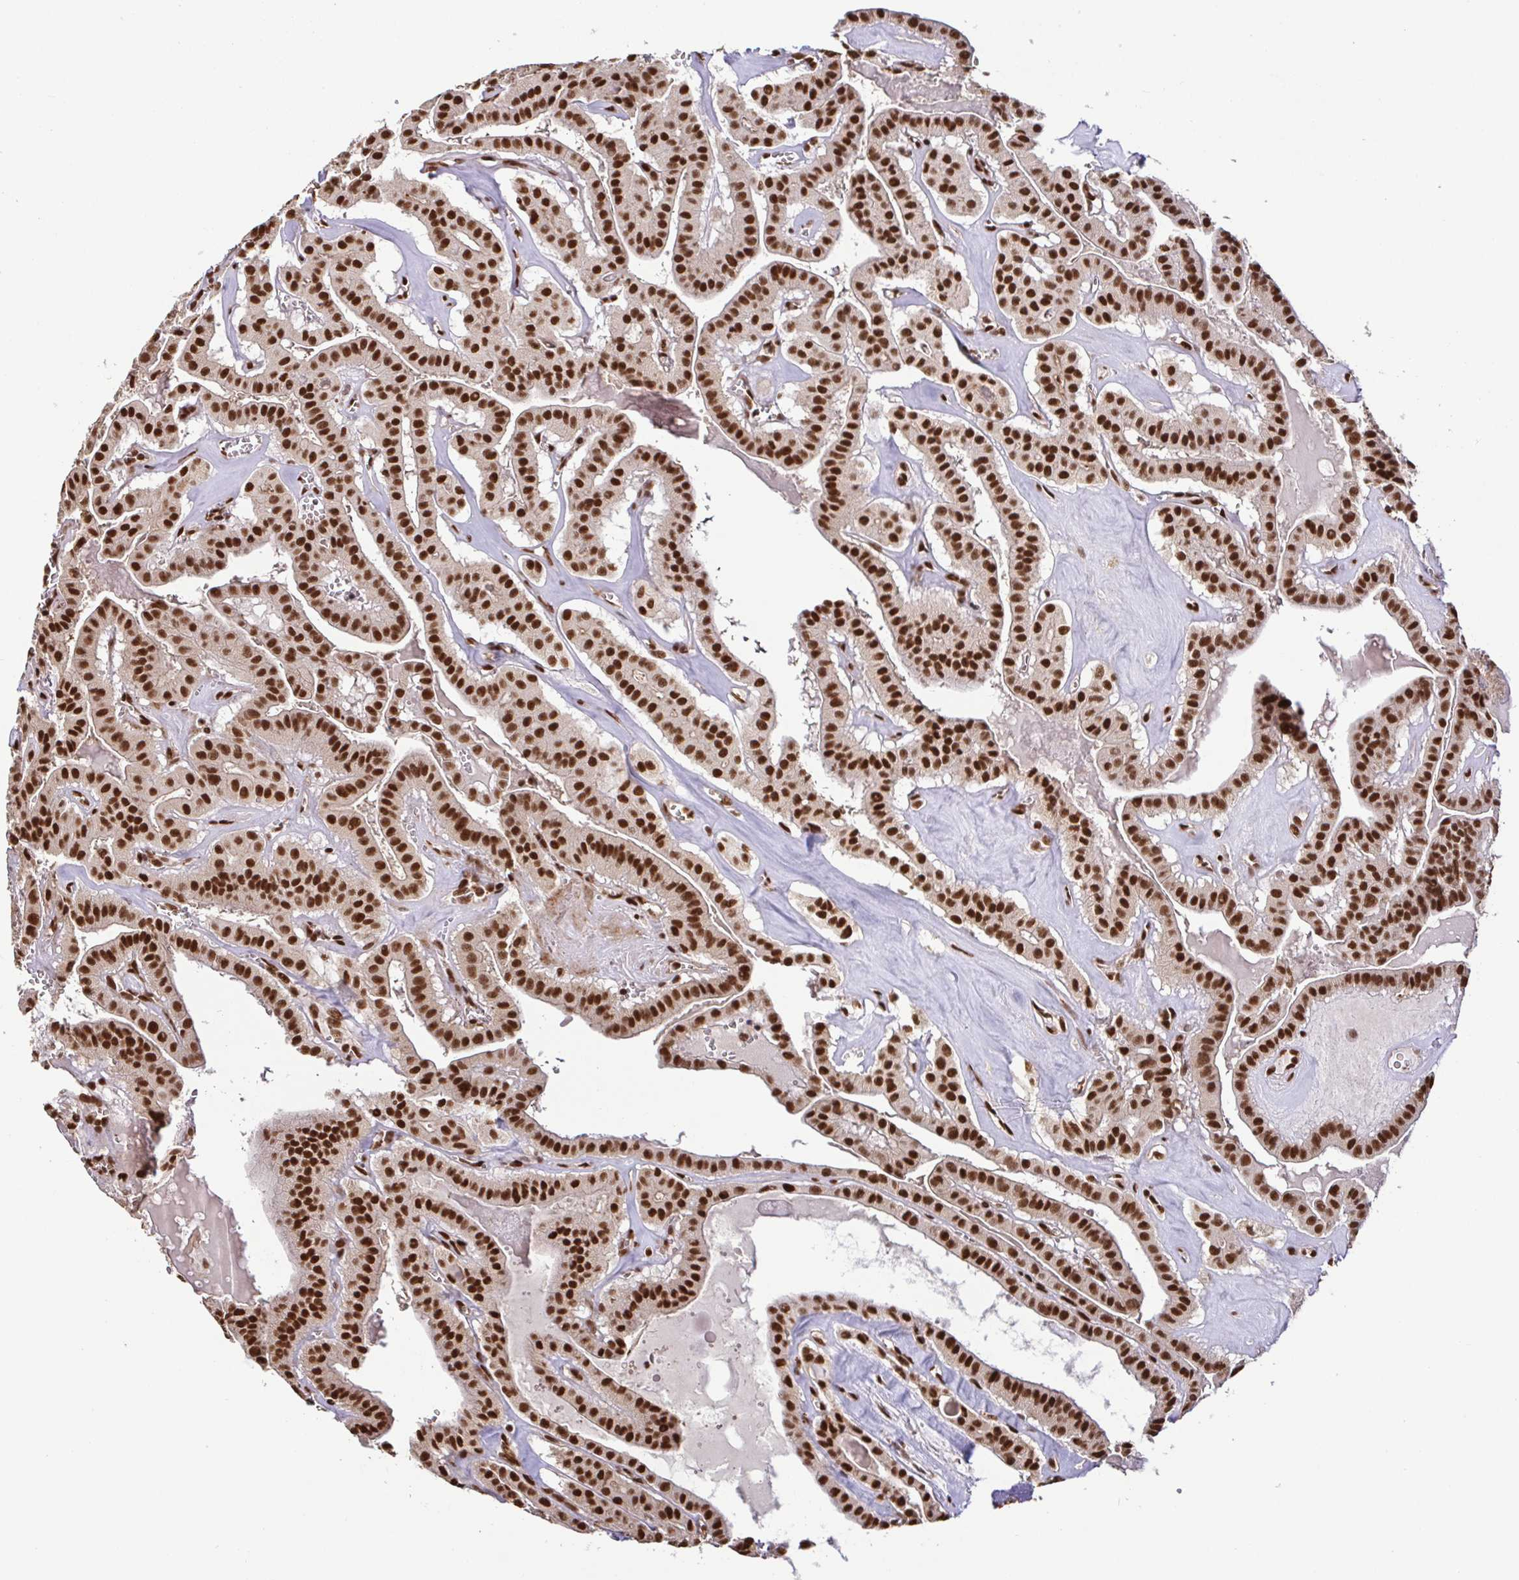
{"staining": {"intensity": "strong", "quantity": ">75%", "location": "nuclear"}, "tissue": "thyroid cancer", "cell_type": "Tumor cells", "image_type": "cancer", "snomed": [{"axis": "morphology", "description": "Papillary adenocarcinoma, NOS"}, {"axis": "topography", "description": "Thyroid gland"}], "caption": "Human thyroid cancer stained with a protein marker displays strong staining in tumor cells.", "gene": "SP3", "patient": {"sex": "male", "age": 52}}